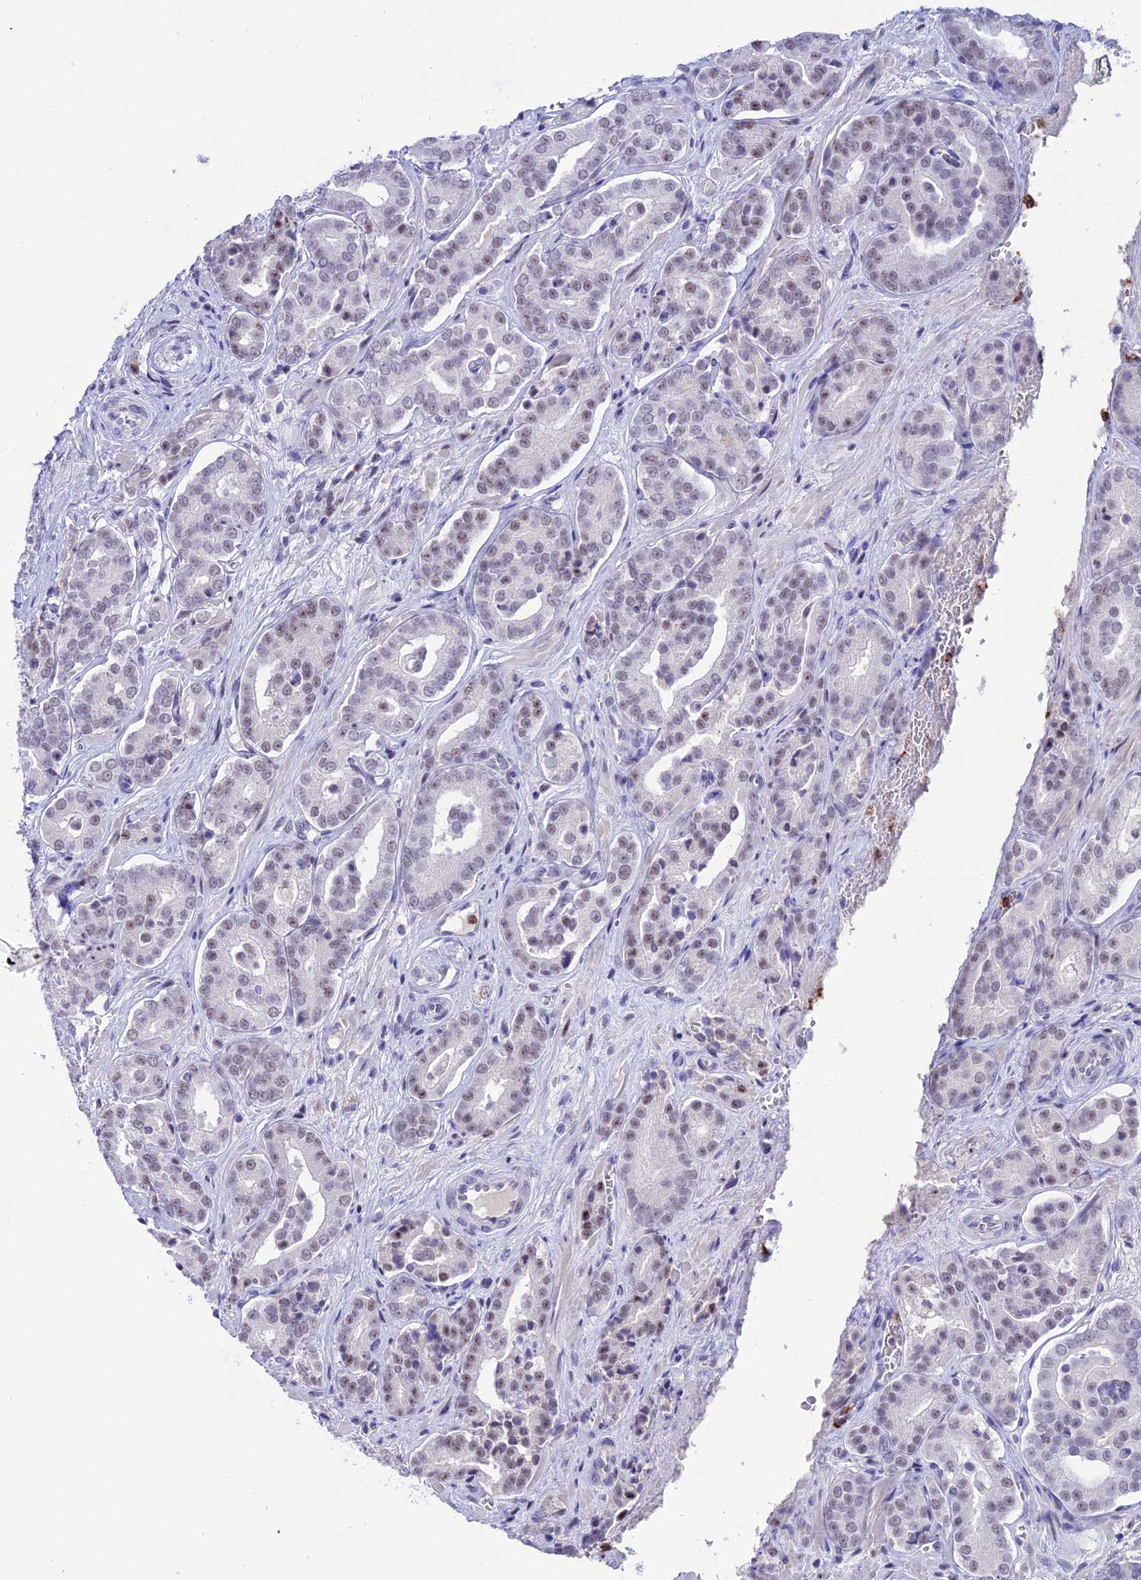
{"staining": {"intensity": "weak", "quantity": "25%-75%", "location": "nuclear"}, "tissue": "prostate cancer", "cell_type": "Tumor cells", "image_type": "cancer", "snomed": [{"axis": "morphology", "description": "Adenocarcinoma, High grade"}, {"axis": "topography", "description": "Prostate"}], "caption": "An image of prostate adenocarcinoma (high-grade) stained for a protein exhibits weak nuclear brown staining in tumor cells.", "gene": "MFSD2B", "patient": {"sex": "male", "age": 66}}